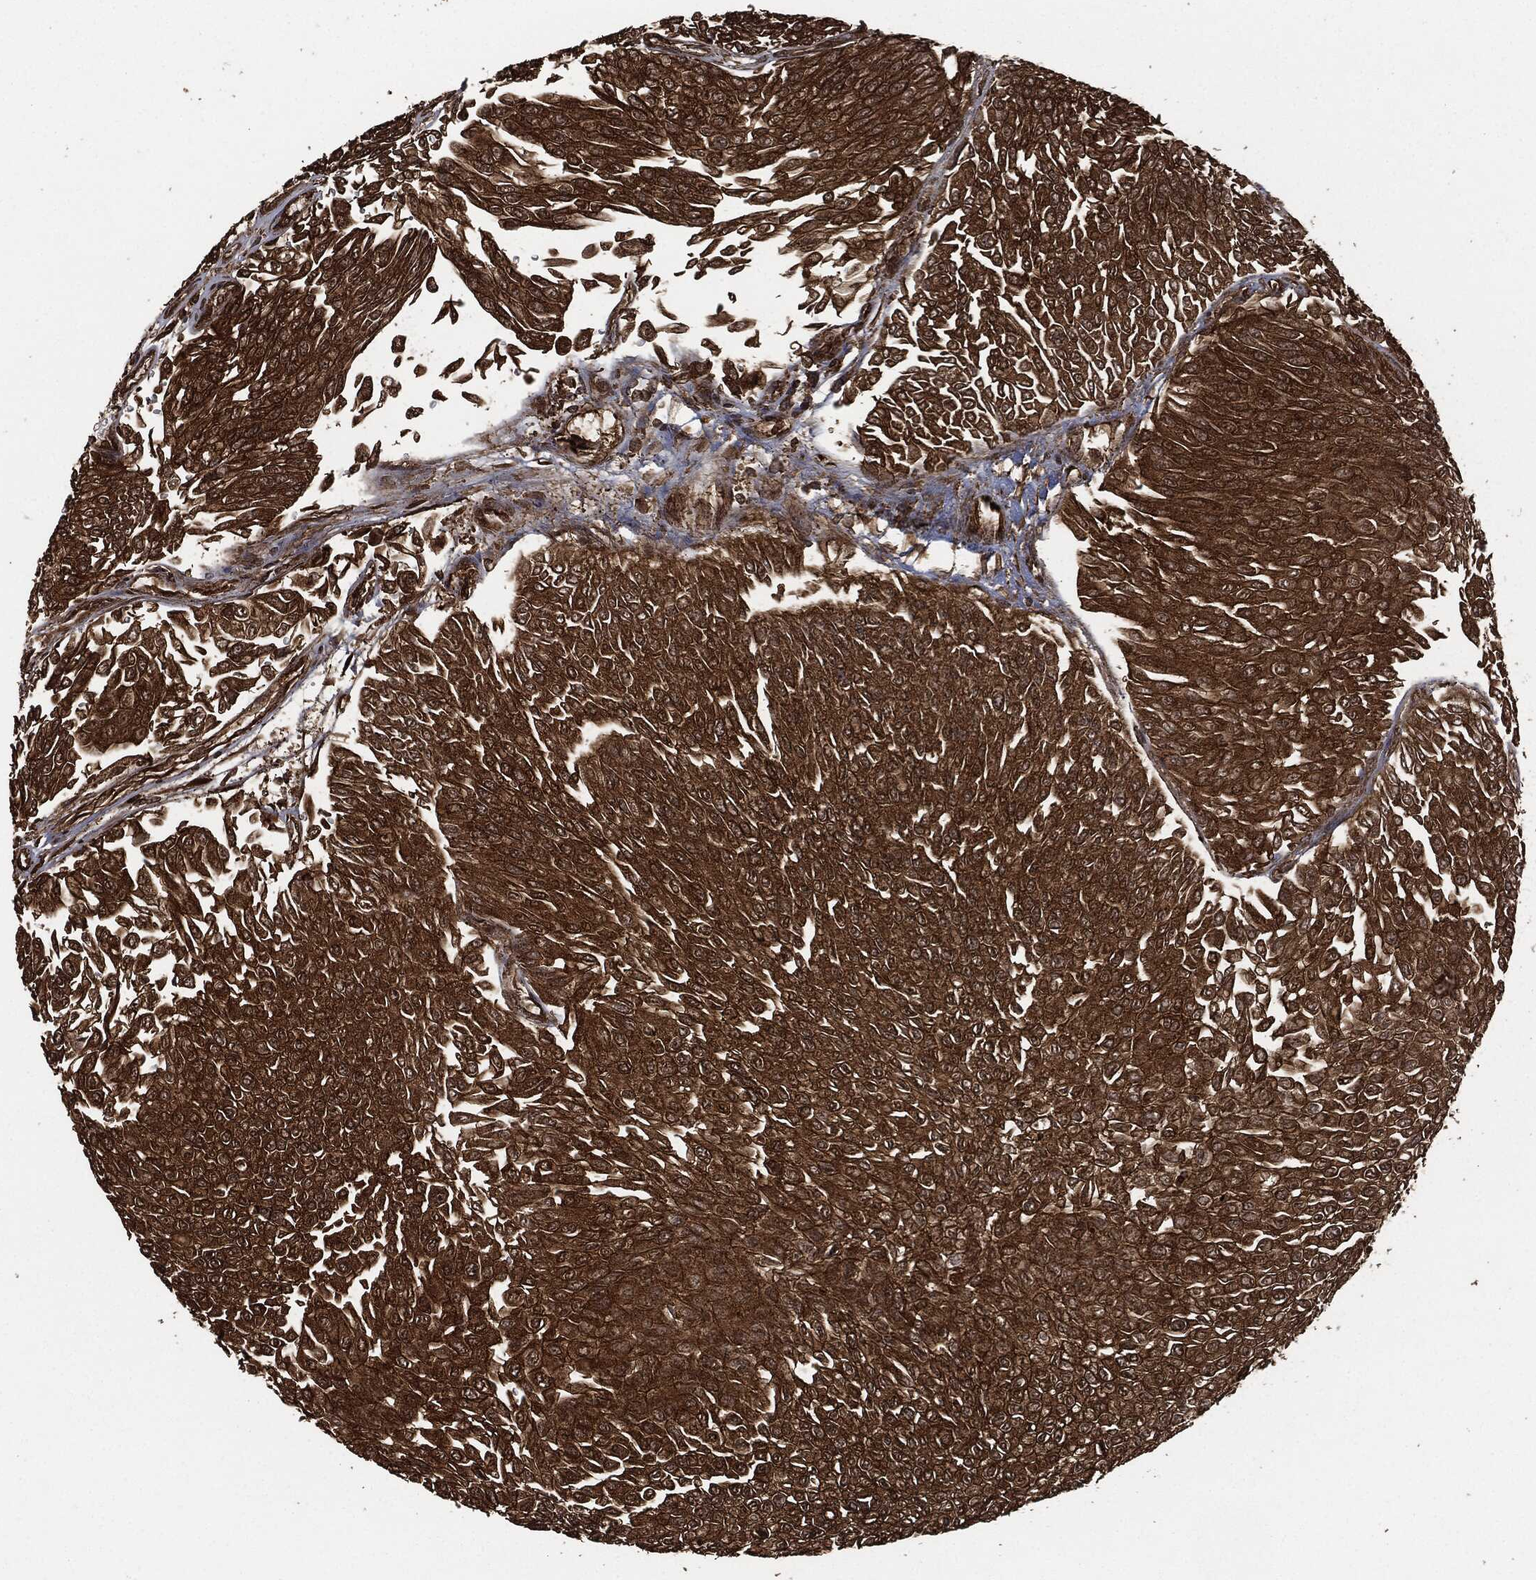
{"staining": {"intensity": "strong", "quantity": ">75%", "location": "cytoplasmic/membranous"}, "tissue": "urothelial cancer", "cell_type": "Tumor cells", "image_type": "cancer", "snomed": [{"axis": "morphology", "description": "Urothelial carcinoma, Low grade"}, {"axis": "topography", "description": "Urinary bladder"}], "caption": "Immunohistochemistry (IHC) staining of urothelial cancer, which exhibits high levels of strong cytoplasmic/membranous expression in approximately >75% of tumor cells indicating strong cytoplasmic/membranous protein expression. The staining was performed using DAB (brown) for protein detection and nuclei were counterstained in hematoxylin (blue).", "gene": "HRAS", "patient": {"sex": "male", "age": 67}}